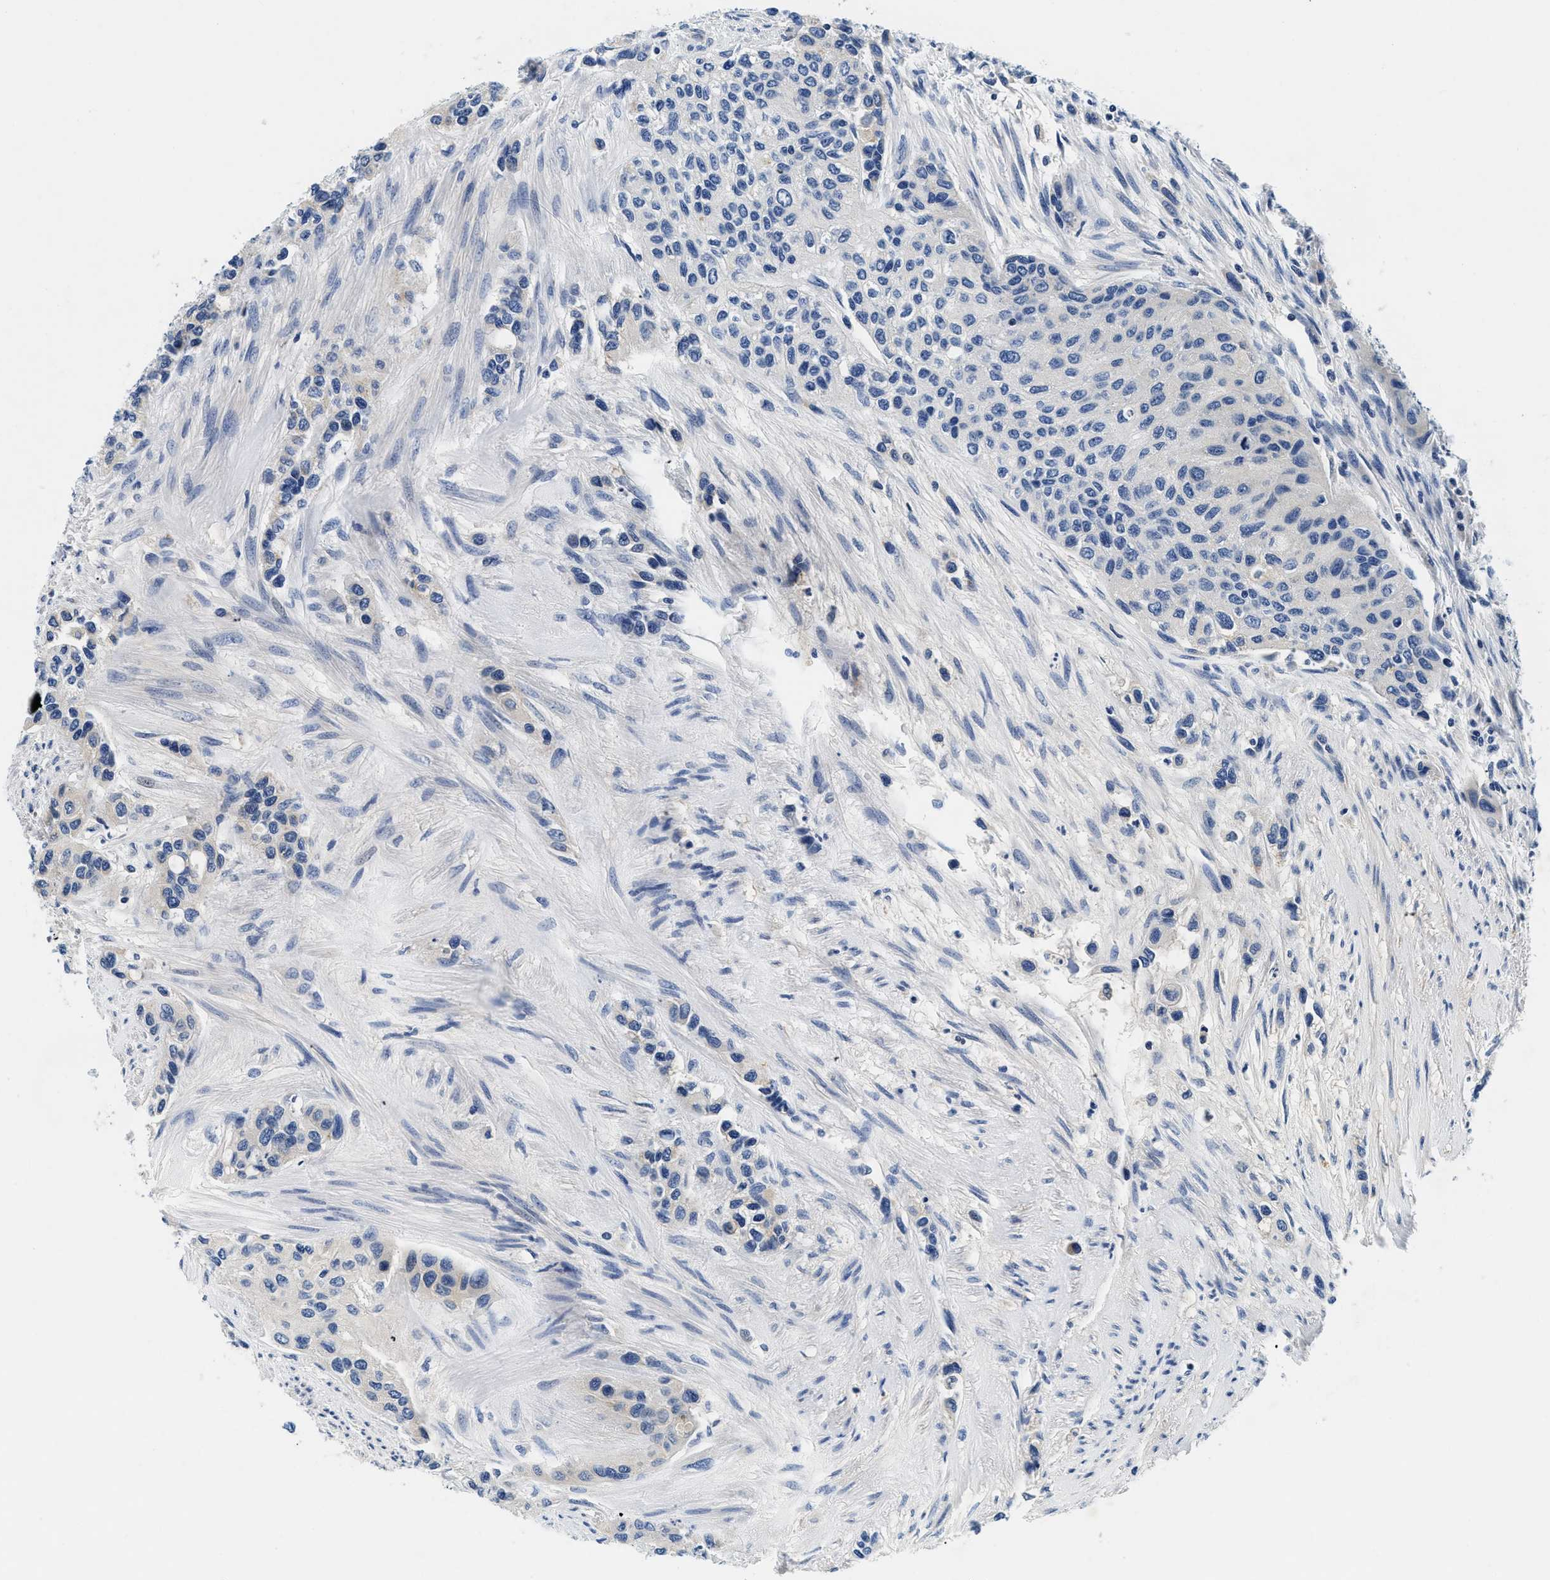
{"staining": {"intensity": "negative", "quantity": "none", "location": "none"}, "tissue": "urothelial cancer", "cell_type": "Tumor cells", "image_type": "cancer", "snomed": [{"axis": "morphology", "description": "Urothelial carcinoma, High grade"}, {"axis": "topography", "description": "Urinary bladder"}], "caption": "A photomicrograph of human urothelial carcinoma (high-grade) is negative for staining in tumor cells.", "gene": "MEA1", "patient": {"sex": "female", "age": 56}}